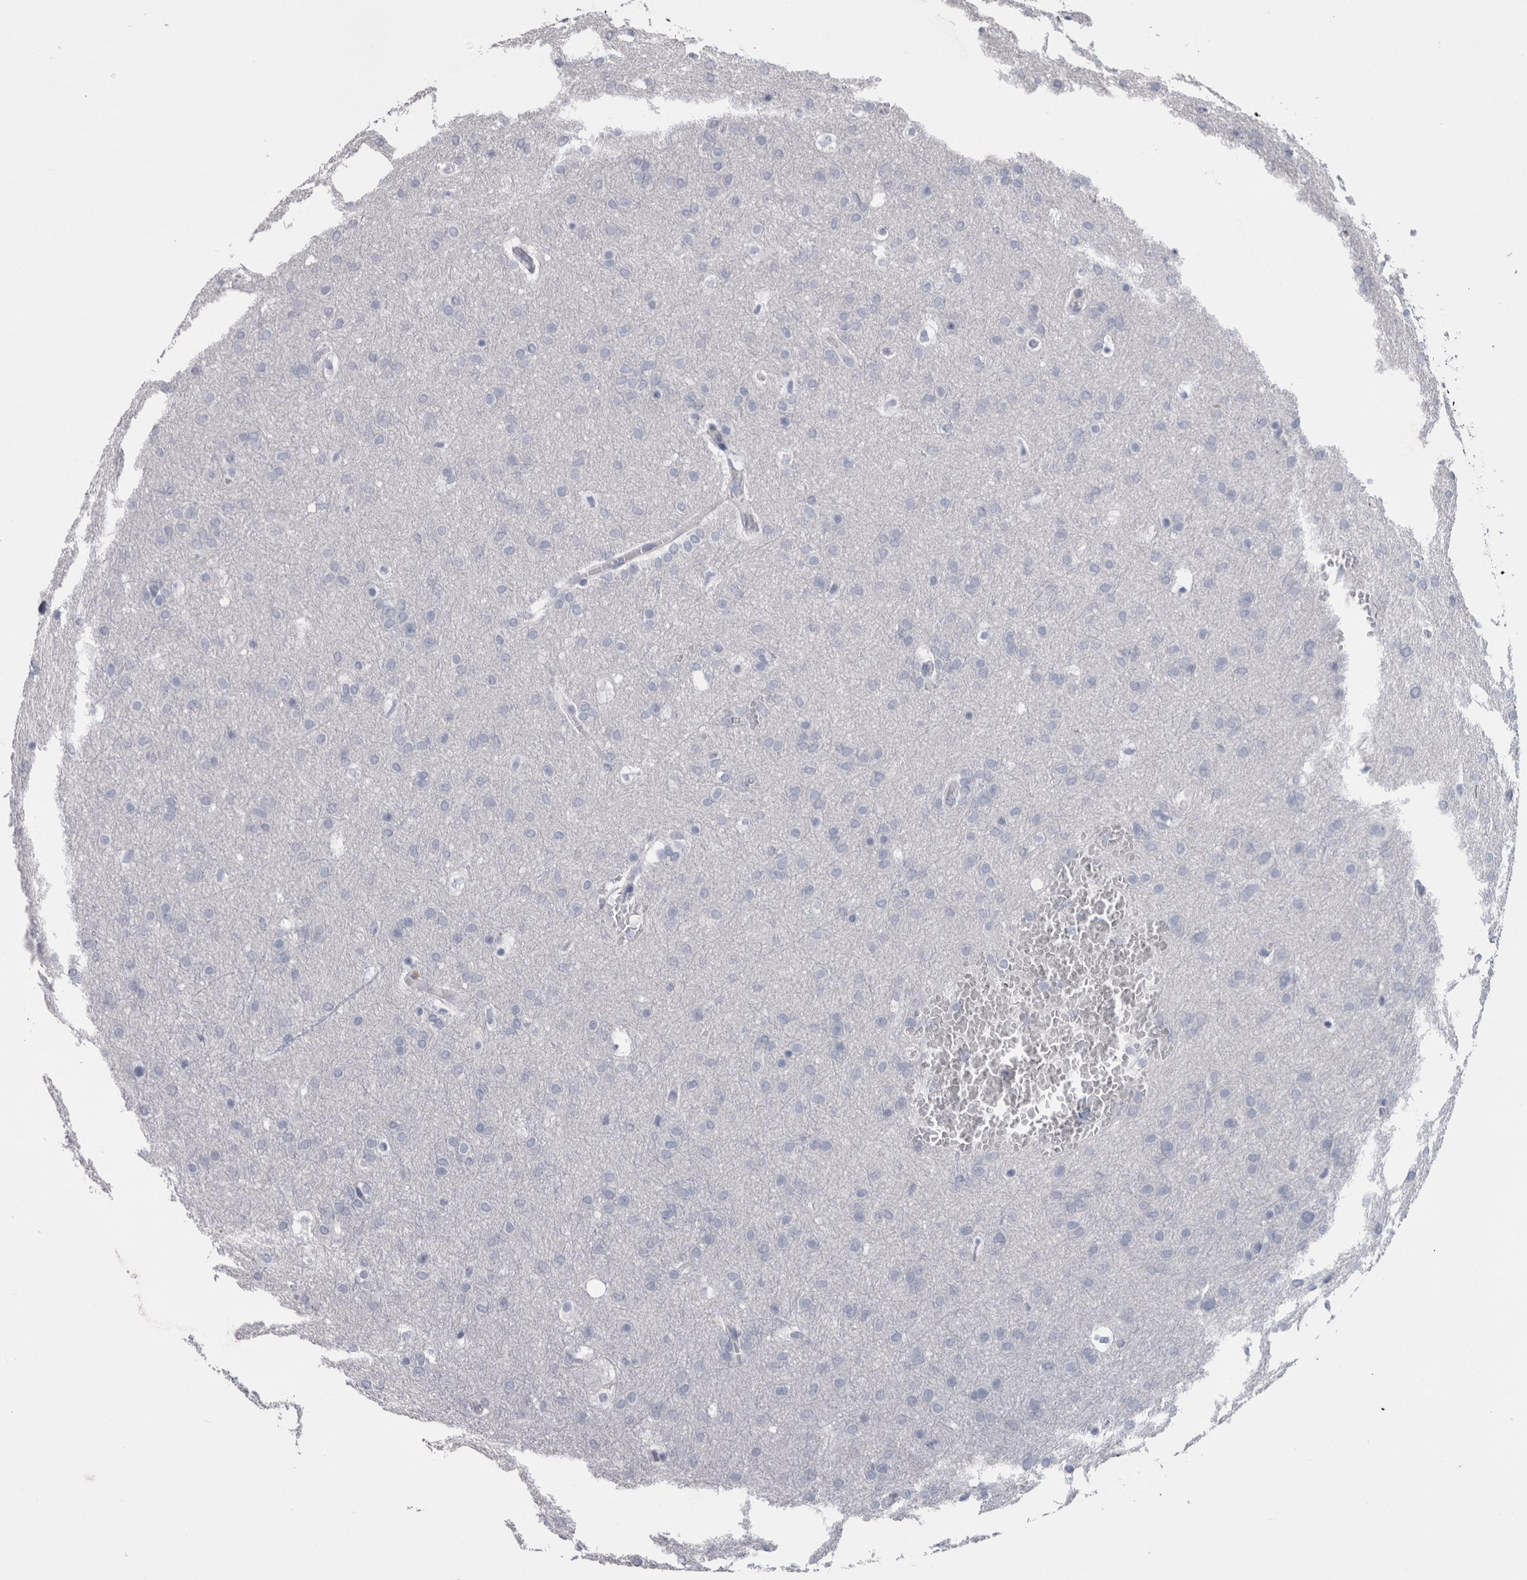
{"staining": {"intensity": "negative", "quantity": "none", "location": "none"}, "tissue": "glioma", "cell_type": "Tumor cells", "image_type": "cancer", "snomed": [{"axis": "morphology", "description": "Glioma, malignant, Low grade"}, {"axis": "topography", "description": "Brain"}], "caption": "An image of human glioma is negative for staining in tumor cells.", "gene": "MSMB", "patient": {"sex": "female", "age": 37}}